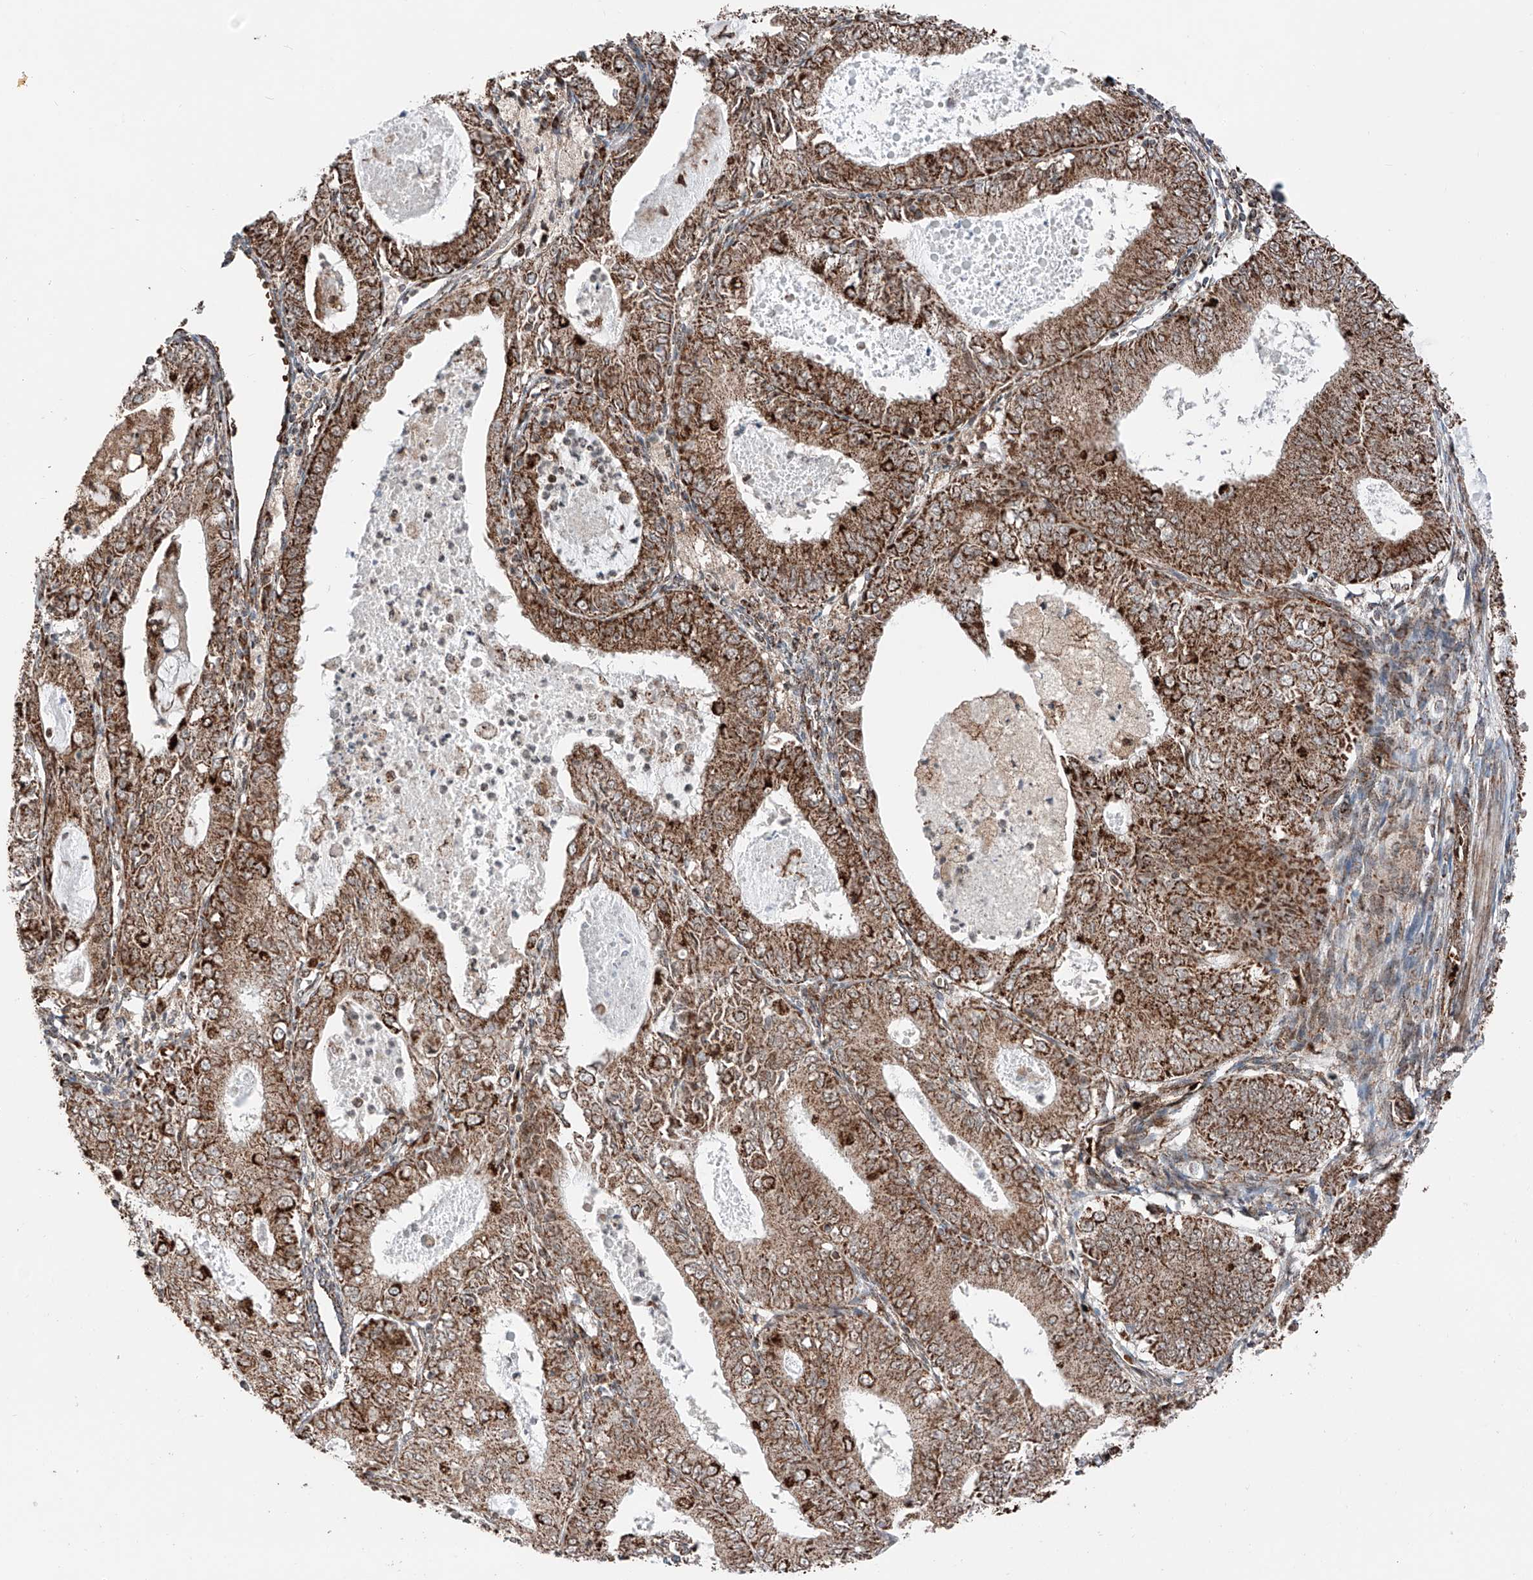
{"staining": {"intensity": "strong", "quantity": ">75%", "location": "cytoplasmic/membranous"}, "tissue": "endometrial cancer", "cell_type": "Tumor cells", "image_type": "cancer", "snomed": [{"axis": "morphology", "description": "Adenocarcinoma, NOS"}, {"axis": "topography", "description": "Endometrium"}], "caption": "Strong cytoplasmic/membranous positivity is appreciated in about >75% of tumor cells in endometrial adenocarcinoma.", "gene": "ZSCAN29", "patient": {"sex": "female", "age": 57}}